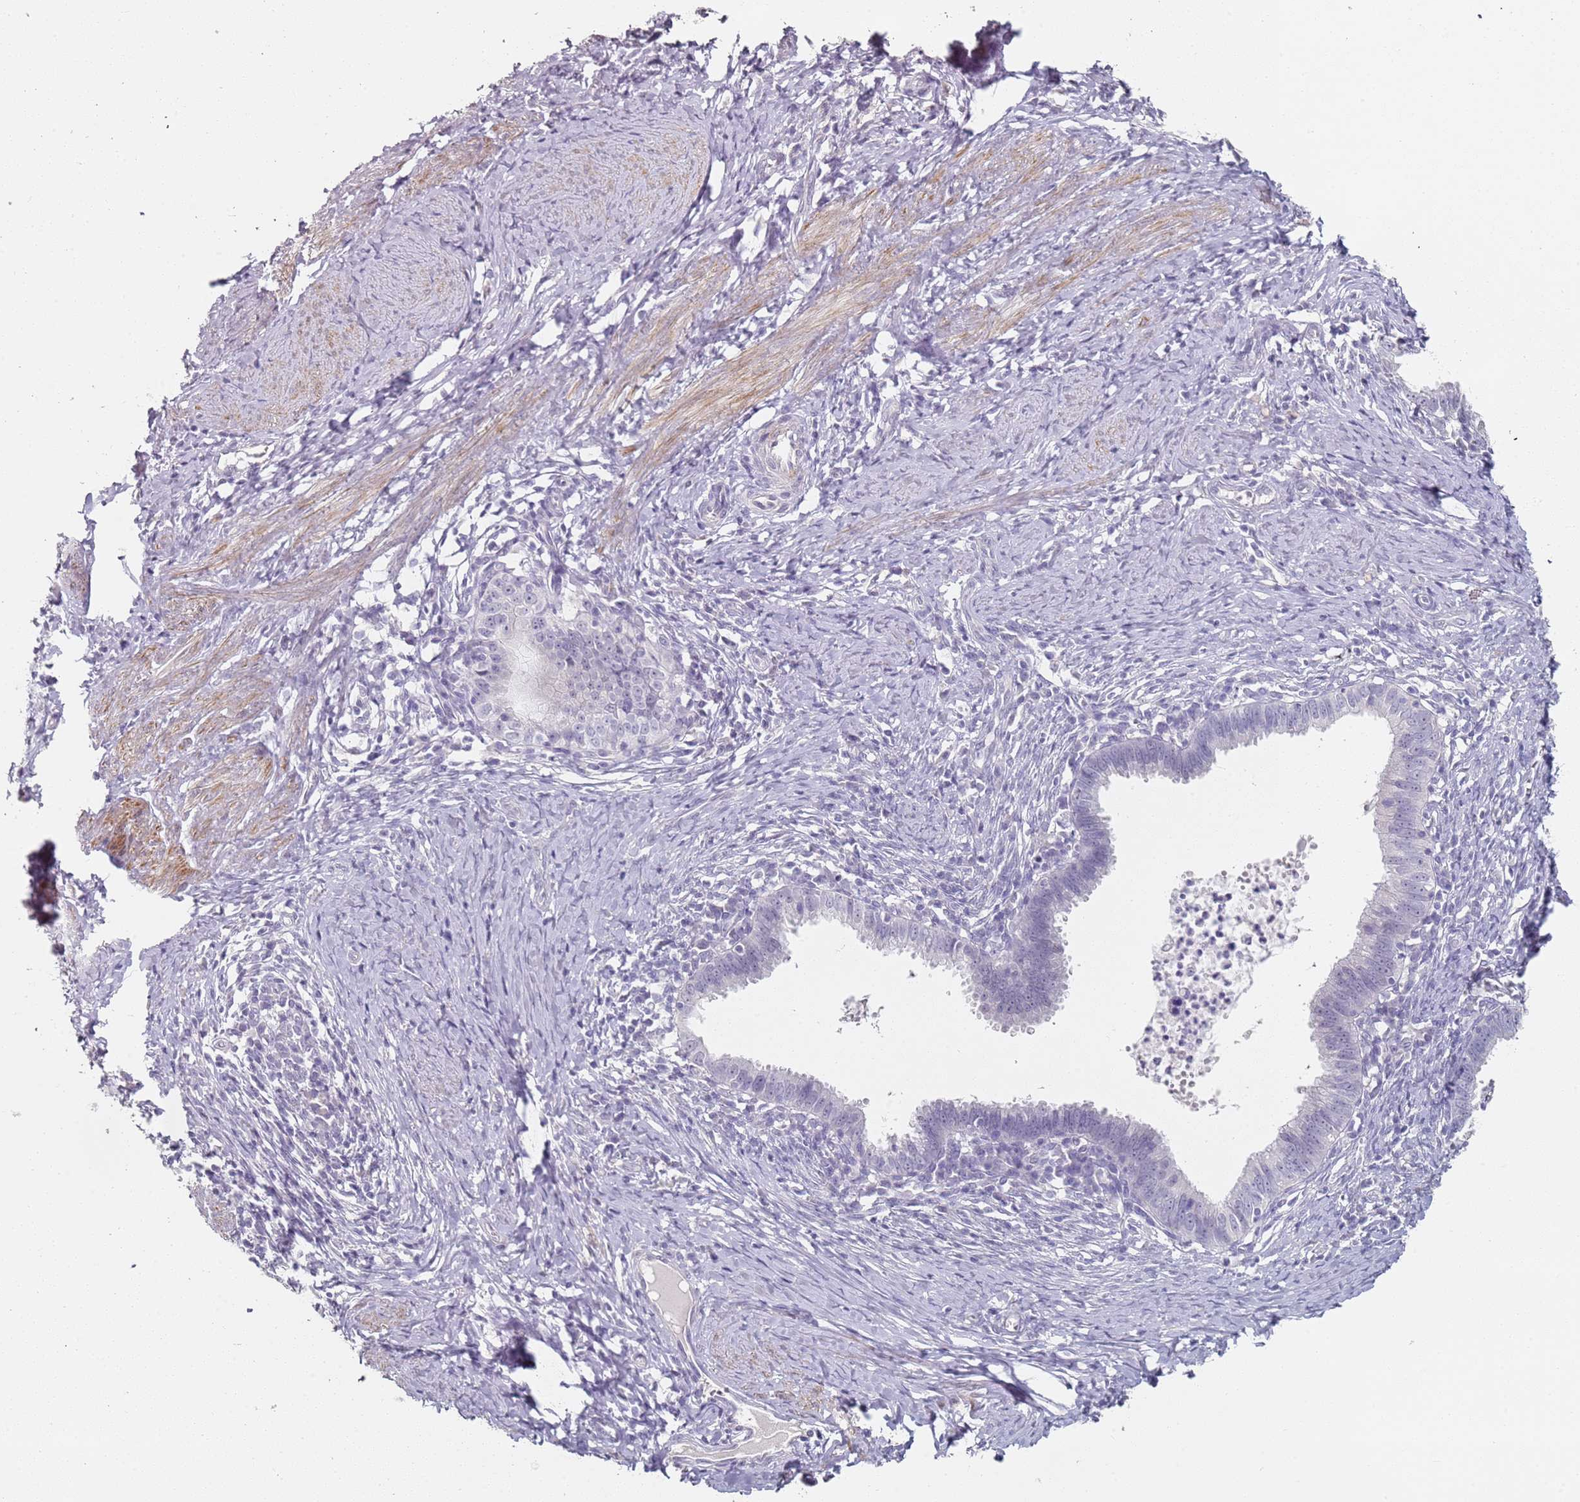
{"staining": {"intensity": "negative", "quantity": "none", "location": "none"}, "tissue": "cervical cancer", "cell_type": "Tumor cells", "image_type": "cancer", "snomed": [{"axis": "morphology", "description": "Adenocarcinoma, NOS"}, {"axis": "topography", "description": "Cervix"}], "caption": "IHC histopathology image of neoplastic tissue: cervical cancer stained with DAB reveals no significant protein staining in tumor cells.", "gene": "DNAH11", "patient": {"sex": "female", "age": 36}}